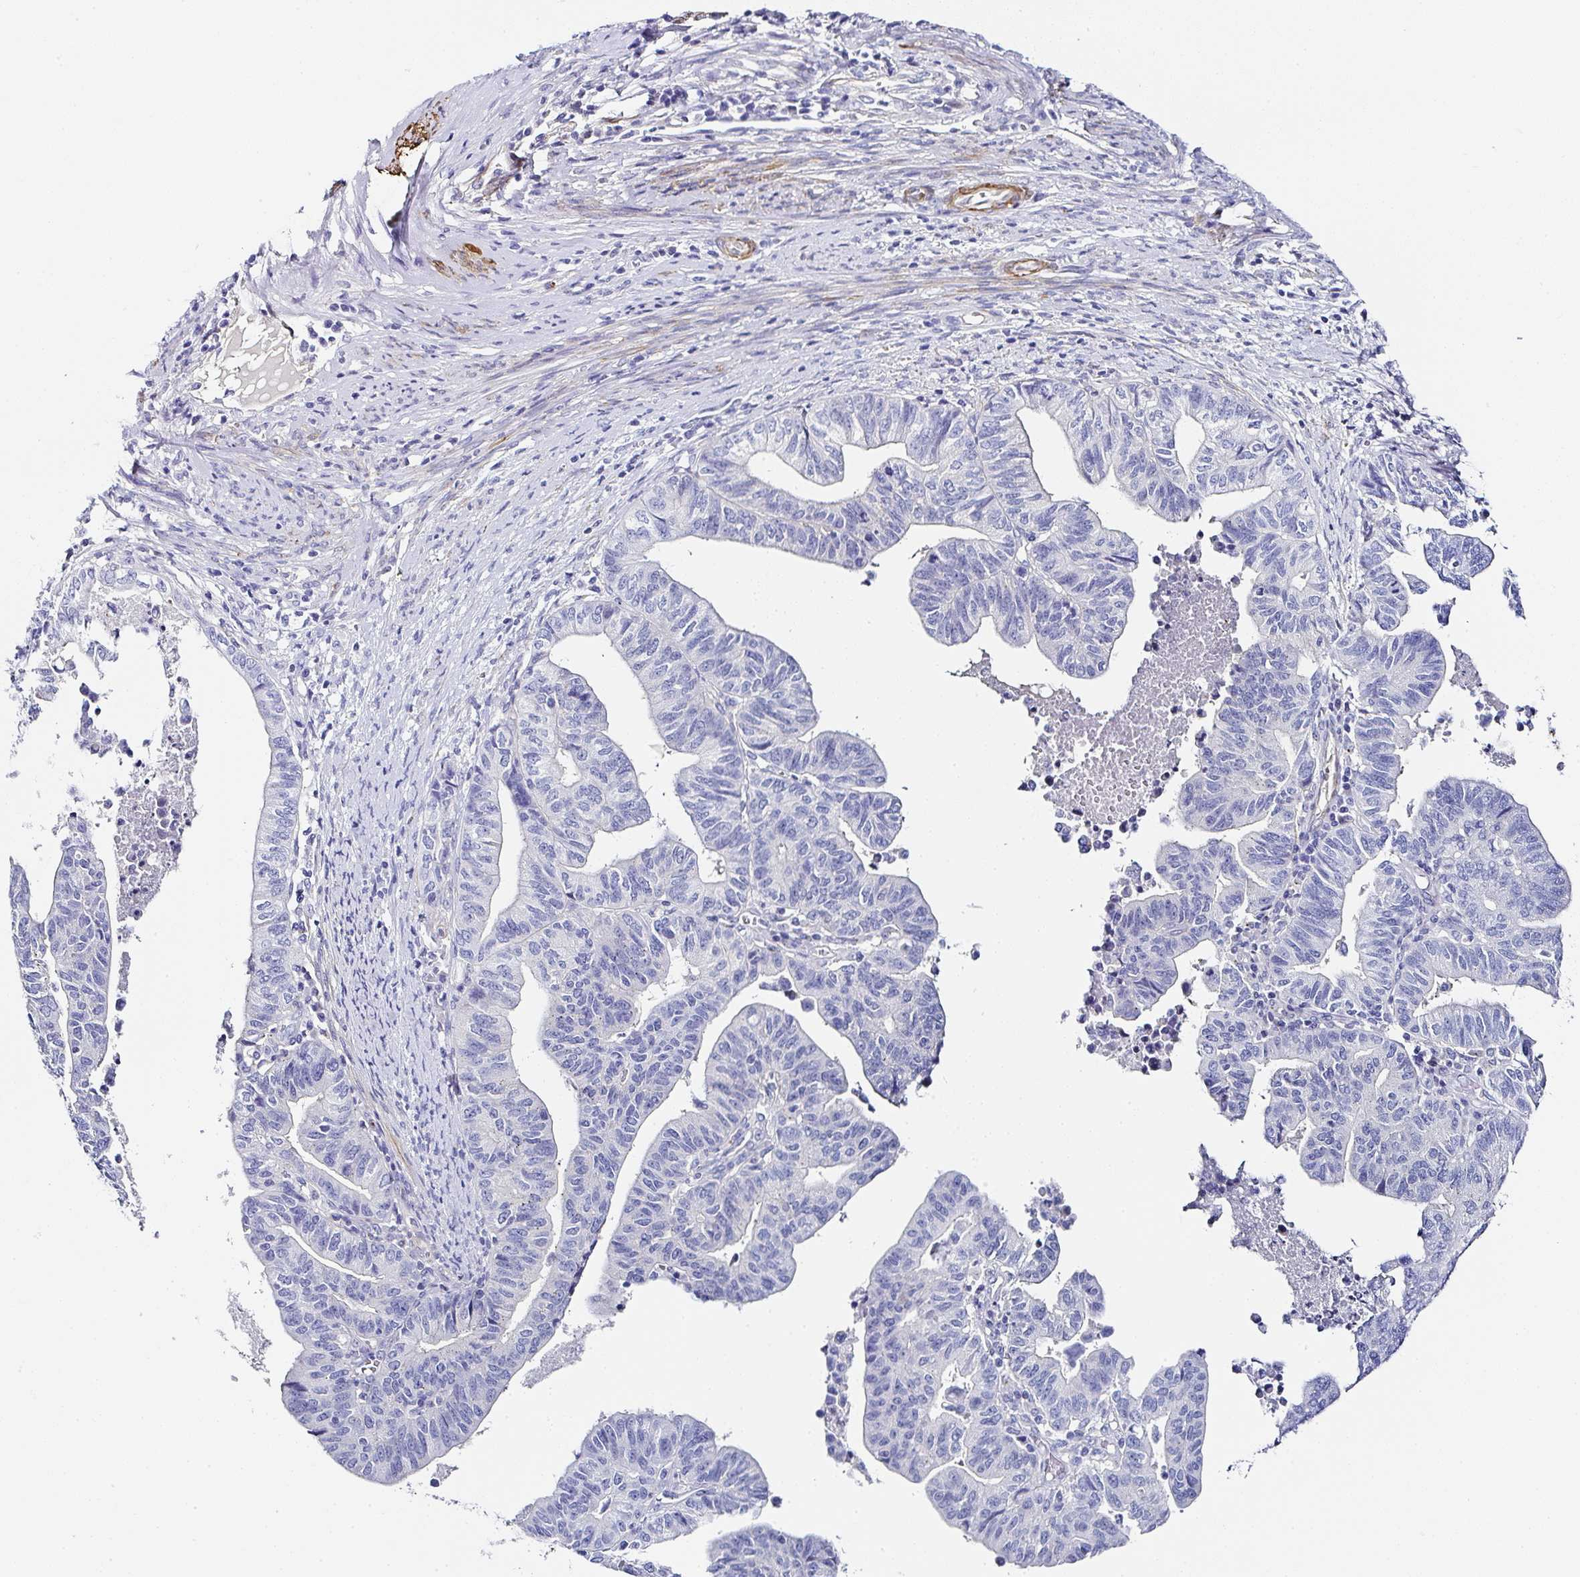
{"staining": {"intensity": "negative", "quantity": "none", "location": "none"}, "tissue": "endometrial cancer", "cell_type": "Tumor cells", "image_type": "cancer", "snomed": [{"axis": "morphology", "description": "Adenocarcinoma, NOS"}, {"axis": "topography", "description": "Endometrium"}], "caption": "Immunohistochemical staining of endometrial cancer (adenocarcinoma) exhibits no significant positivity in tumor cells. (DAB (3,3'-diaminobenzidine) immunohistochemistry (IHC), high magnification).", "gene": "PPFIA4", "patient": {"sex": "female", "age": 65}}